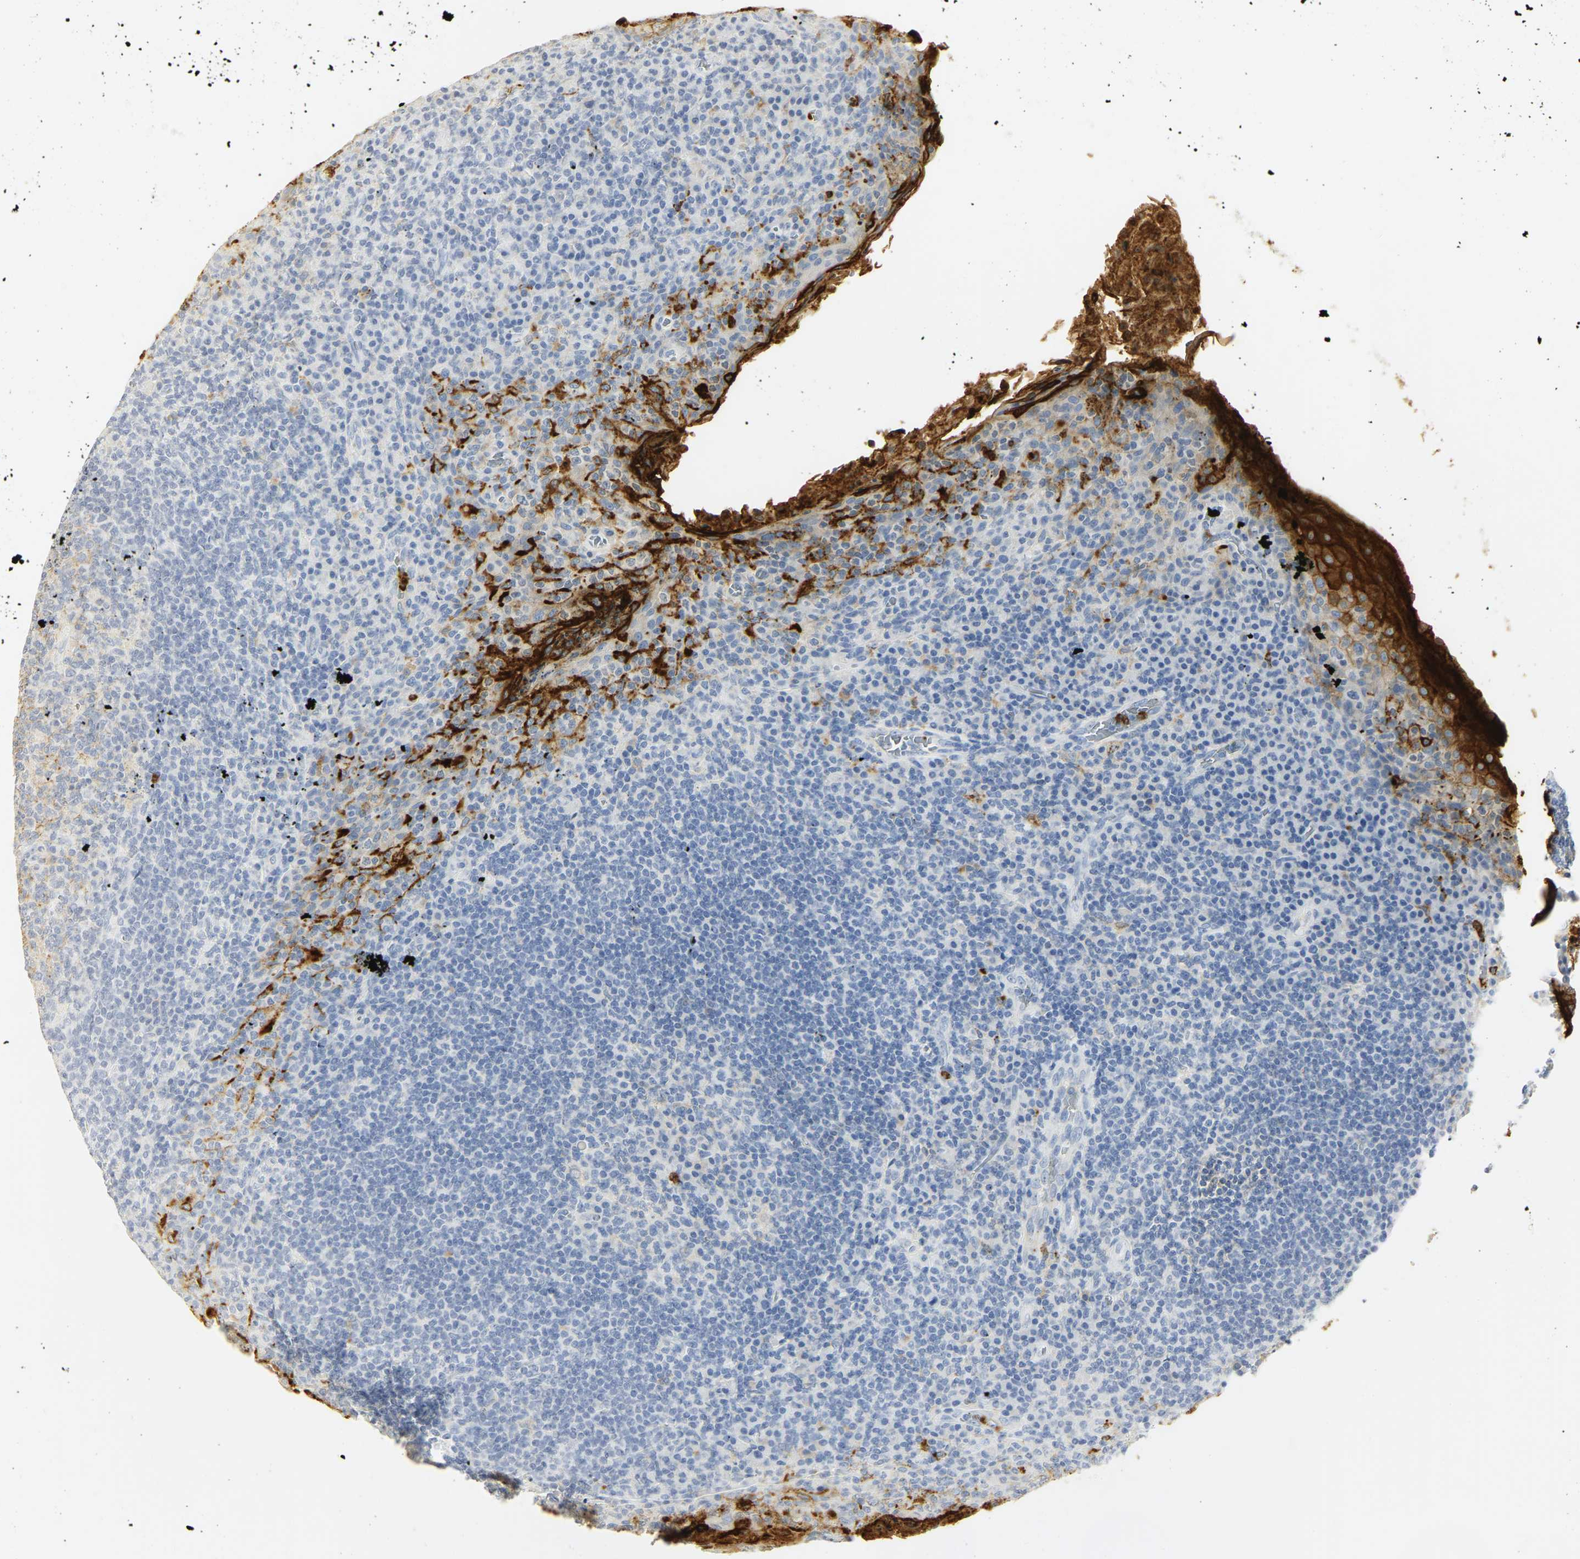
{"staining": {"intensity": "negative", "quantity": "none", "location": "none"}, "tissue": "tonsil", "cell_type": "Germinal center cells", "image_type": "normal", "snomed": [{"axis": "morphology", "description": "Normal tissue, NOS"}, {"axis": "topography", "description": "Tonsil"}], "caption": "Immunohistochemistry (IHC) image of normal human tonsil stained for a protein (brown), which reveals no staining in germinal center cells.", "gene": "CEACAM5", "patient": {"sex": "male", "age": 17}}